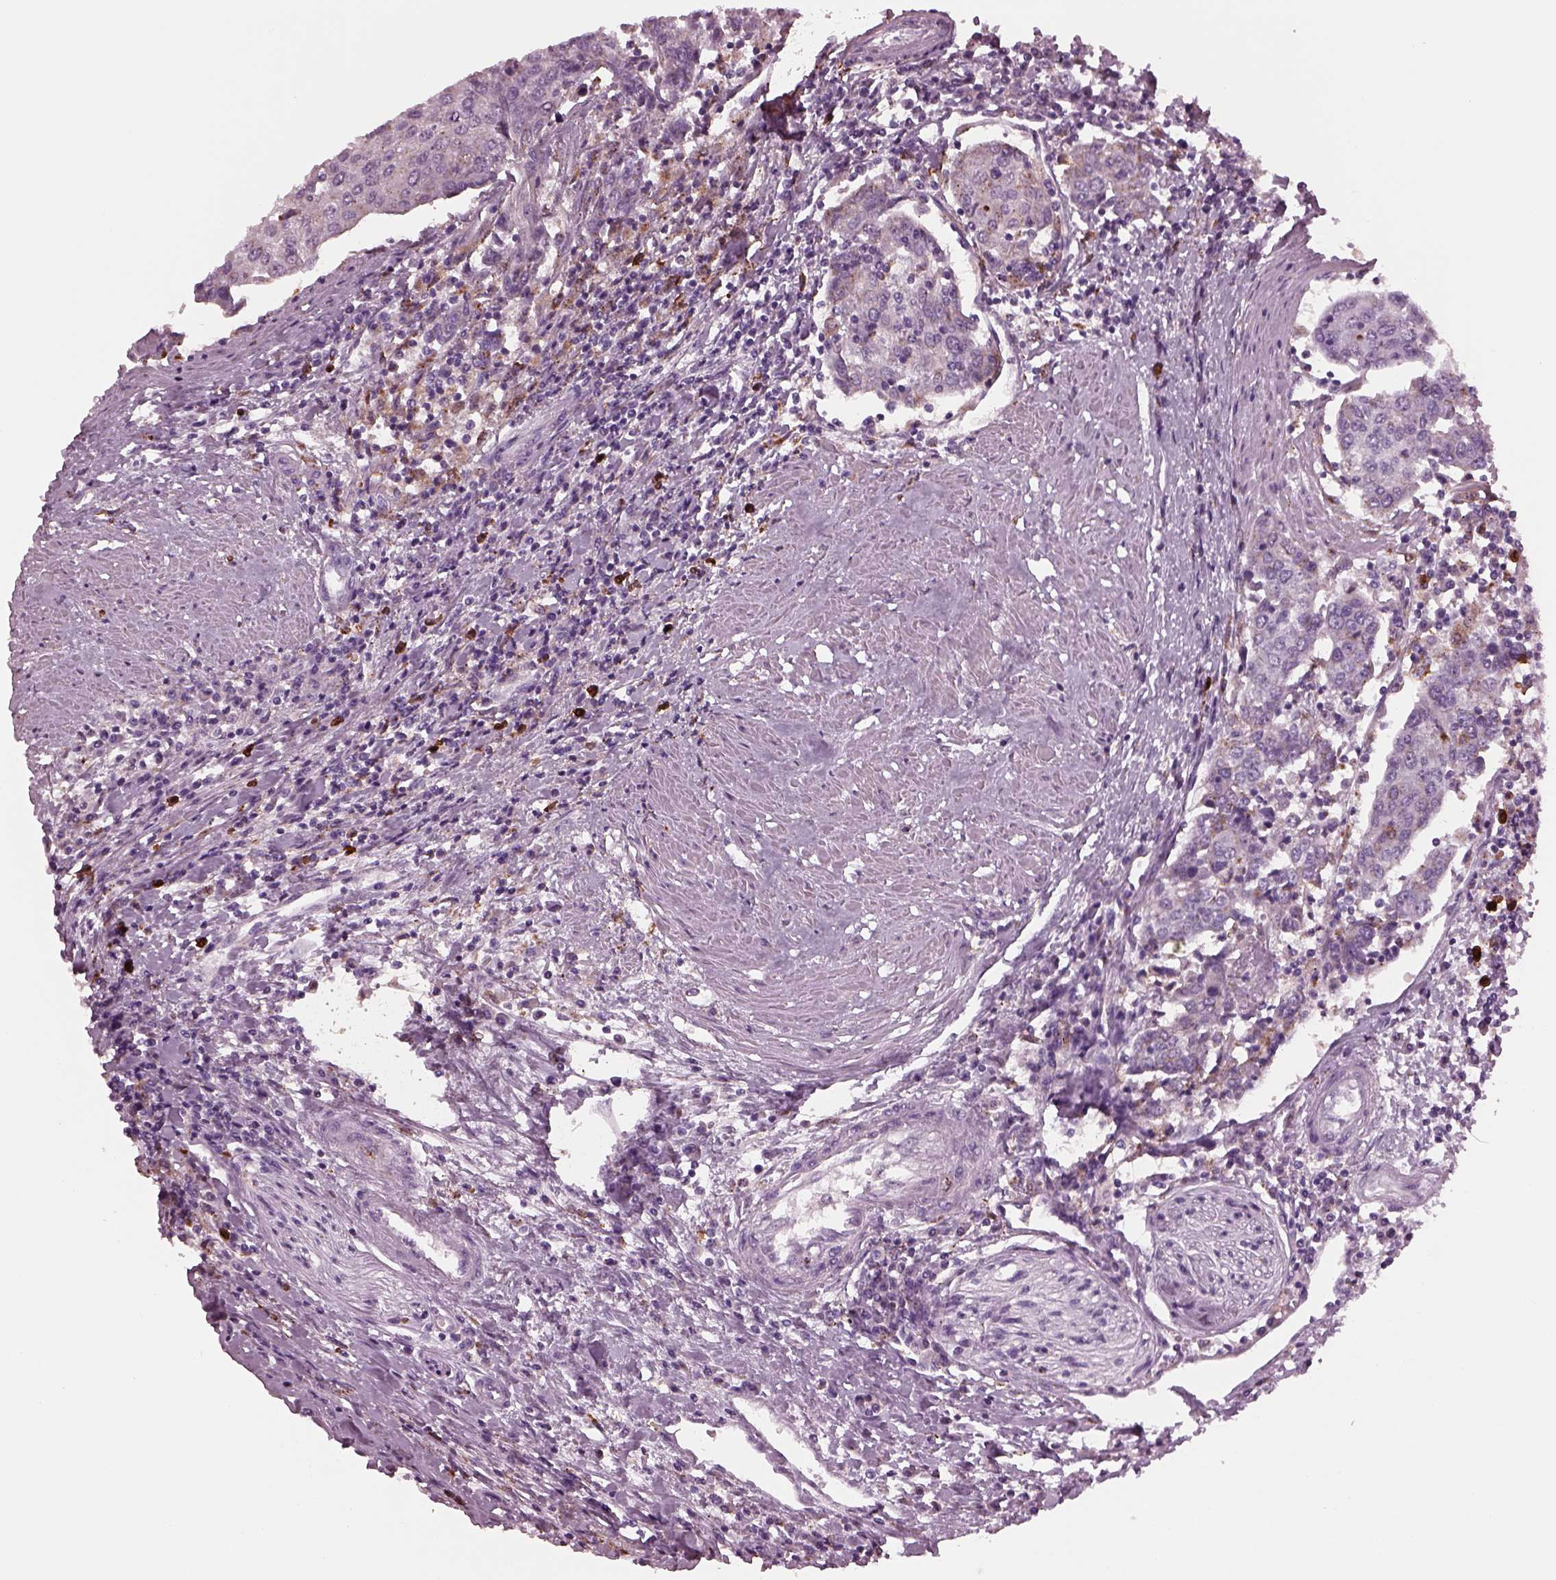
{"staining": {"intensity": "negative", "quantity": "none", "location": "none"}, "tissue": "urothelial cancer", "cell_type": "Tumor cells", "image_type": "cancer", "snomed": [{"axis": "morphology", "description": "Urothelial carcinoma, High grade"}, {"axis": "topography", "description": "Urinary bladder"}], "caption": "Urothelial carcinoma (high-grade) was stained to show a protein in brown. There is no significant expression in tumor cells.", "gene": "SLAMF8", "patient": {"sex": "female", "age": 85}}